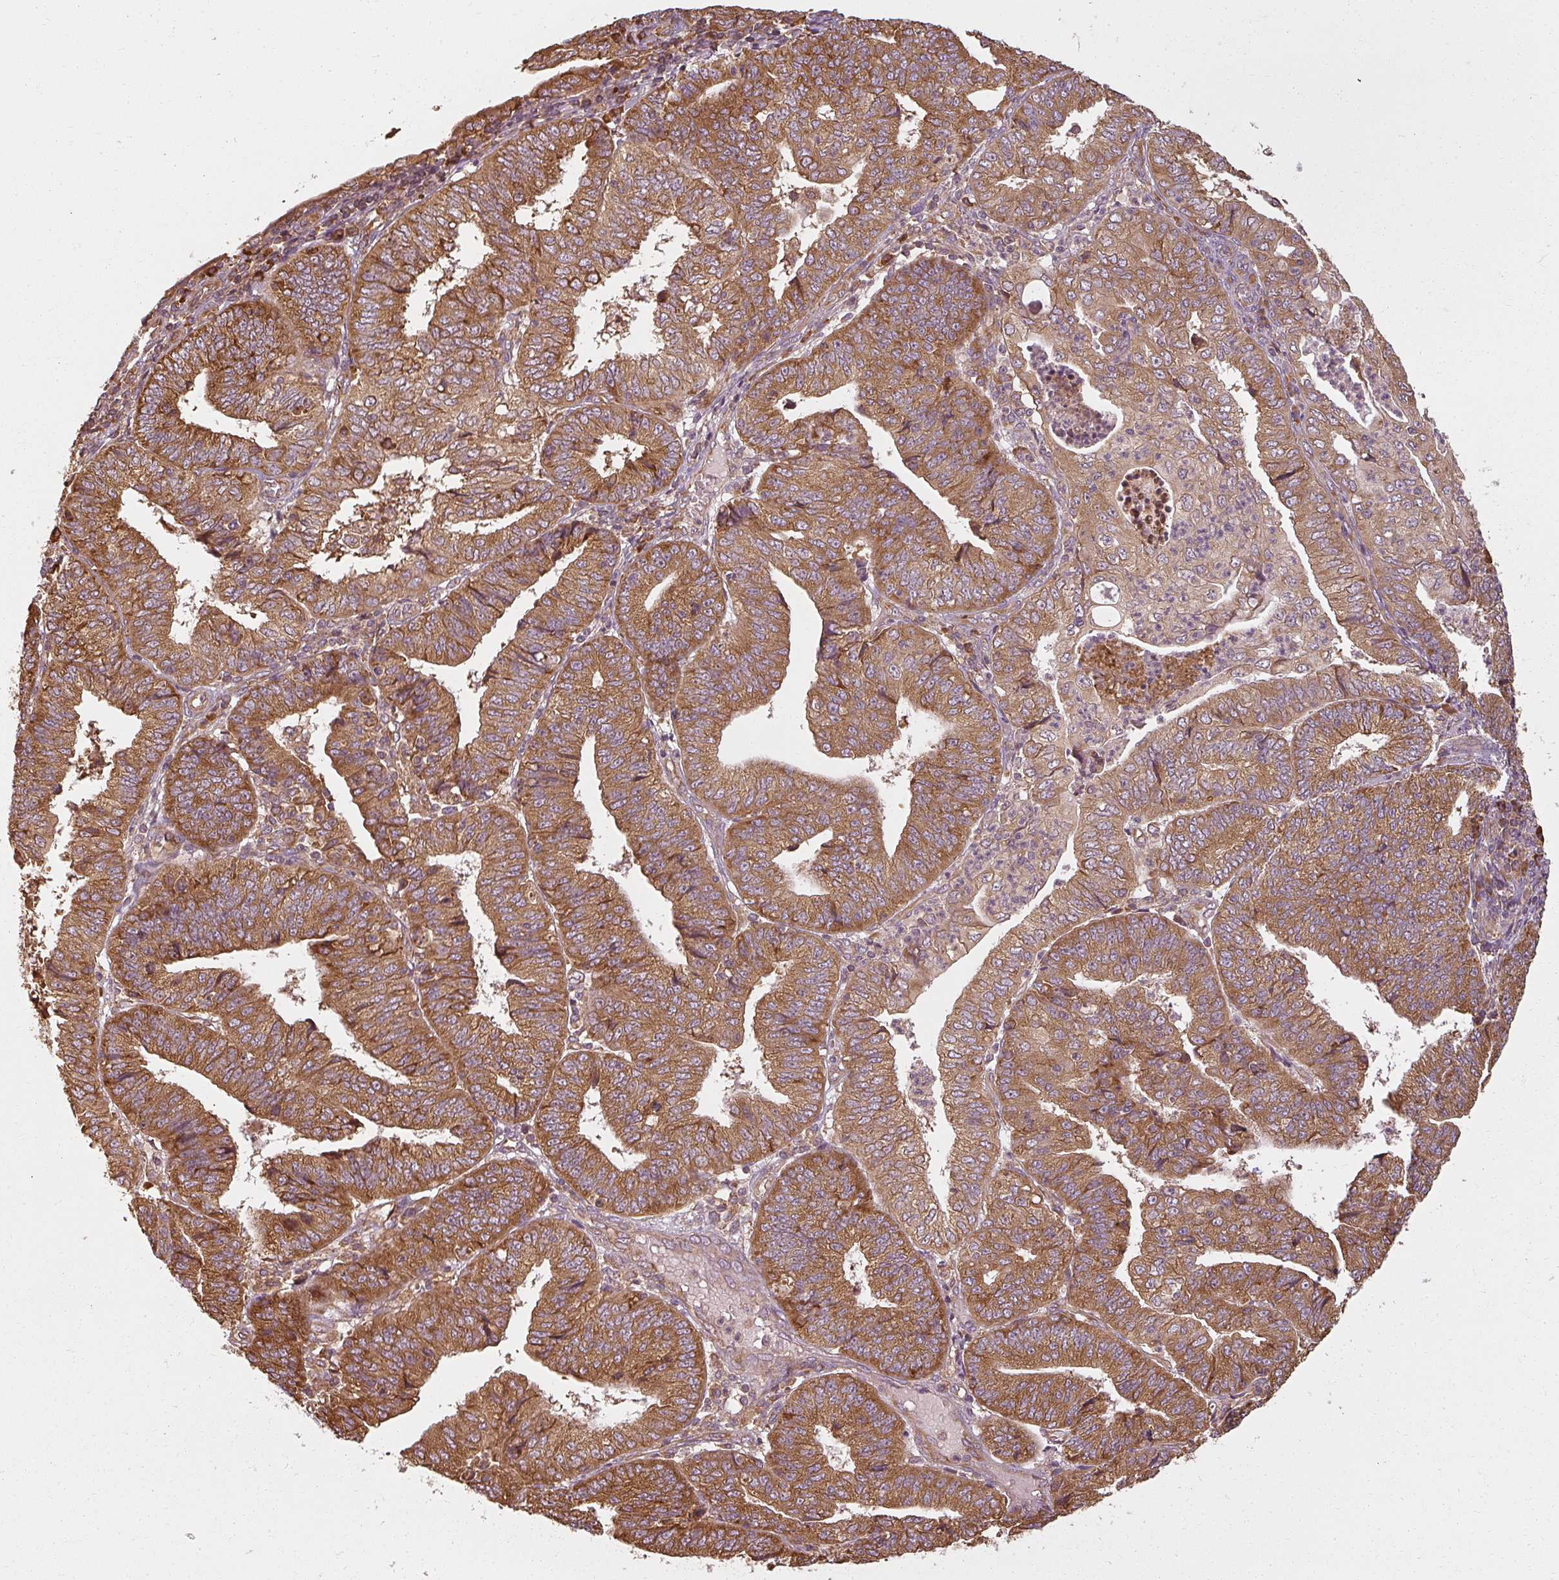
{"staining": {"intensity": "strong", "quantity": ">75%", "location": "cytoplasmic/membranous"}, "tissue": "endometrial cancer", "cell_type": "Tumor cells", "image_type": "cancer", "snomed": [{"axis": "morphology", "description": "Adenocarcinoma, NOS"}, {"axis": "topography", "description": "Endometrium"}], "caption": "Endometrial cancer (adenocarcinoma) stained with DAB (3,3'-diaminobenzidine) IHC shows high levels of strong cytoplasmic/membranous staining in approximately >75% of tumor cells.", "gene": "RPL24", "patient": {"sex": "female", "age": 56}}